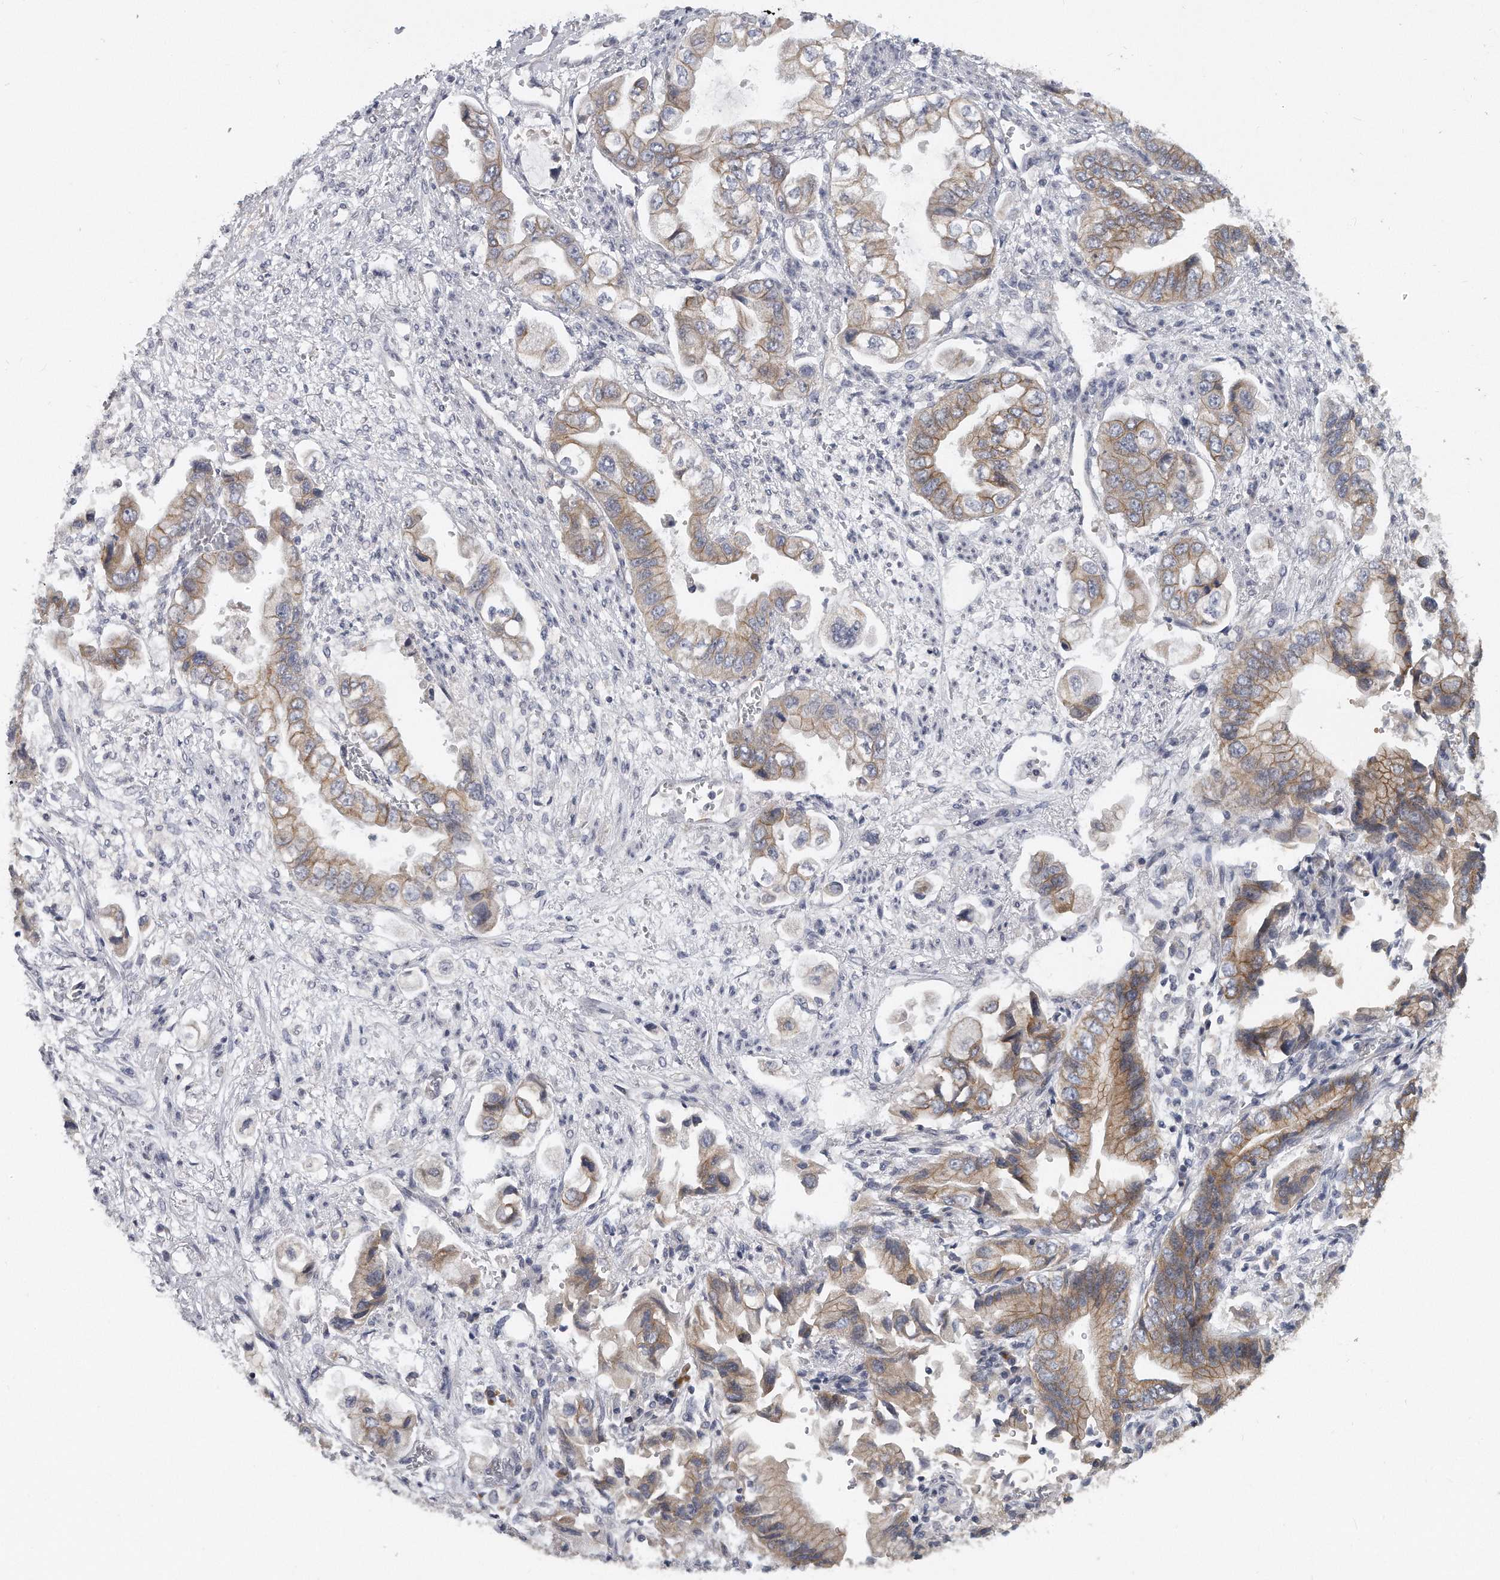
{"staining": {"intensity": "moderate", "quantity": "25%-75%", "location": "cytoplasmic/membranous"}, "tissue": "stomach cancer", "cell_type": "Tumor cells", "image_type": "cancer", "snomed": [{"axis": "morphology", "description": "Adenocarcinoma, NOS"}, {"axis": "topography", "description": "Stomach"}], "caption": "This histopathology image reveals immunohistochemistry (IHC) staining of human adenocarcinoma (stomach), with medium moderate cytoplasmic/membranous expression in about 25%-75% of tumor cells.", "gene": "PLEKHA6", "patient": {"sex": "male", "age": 62}}